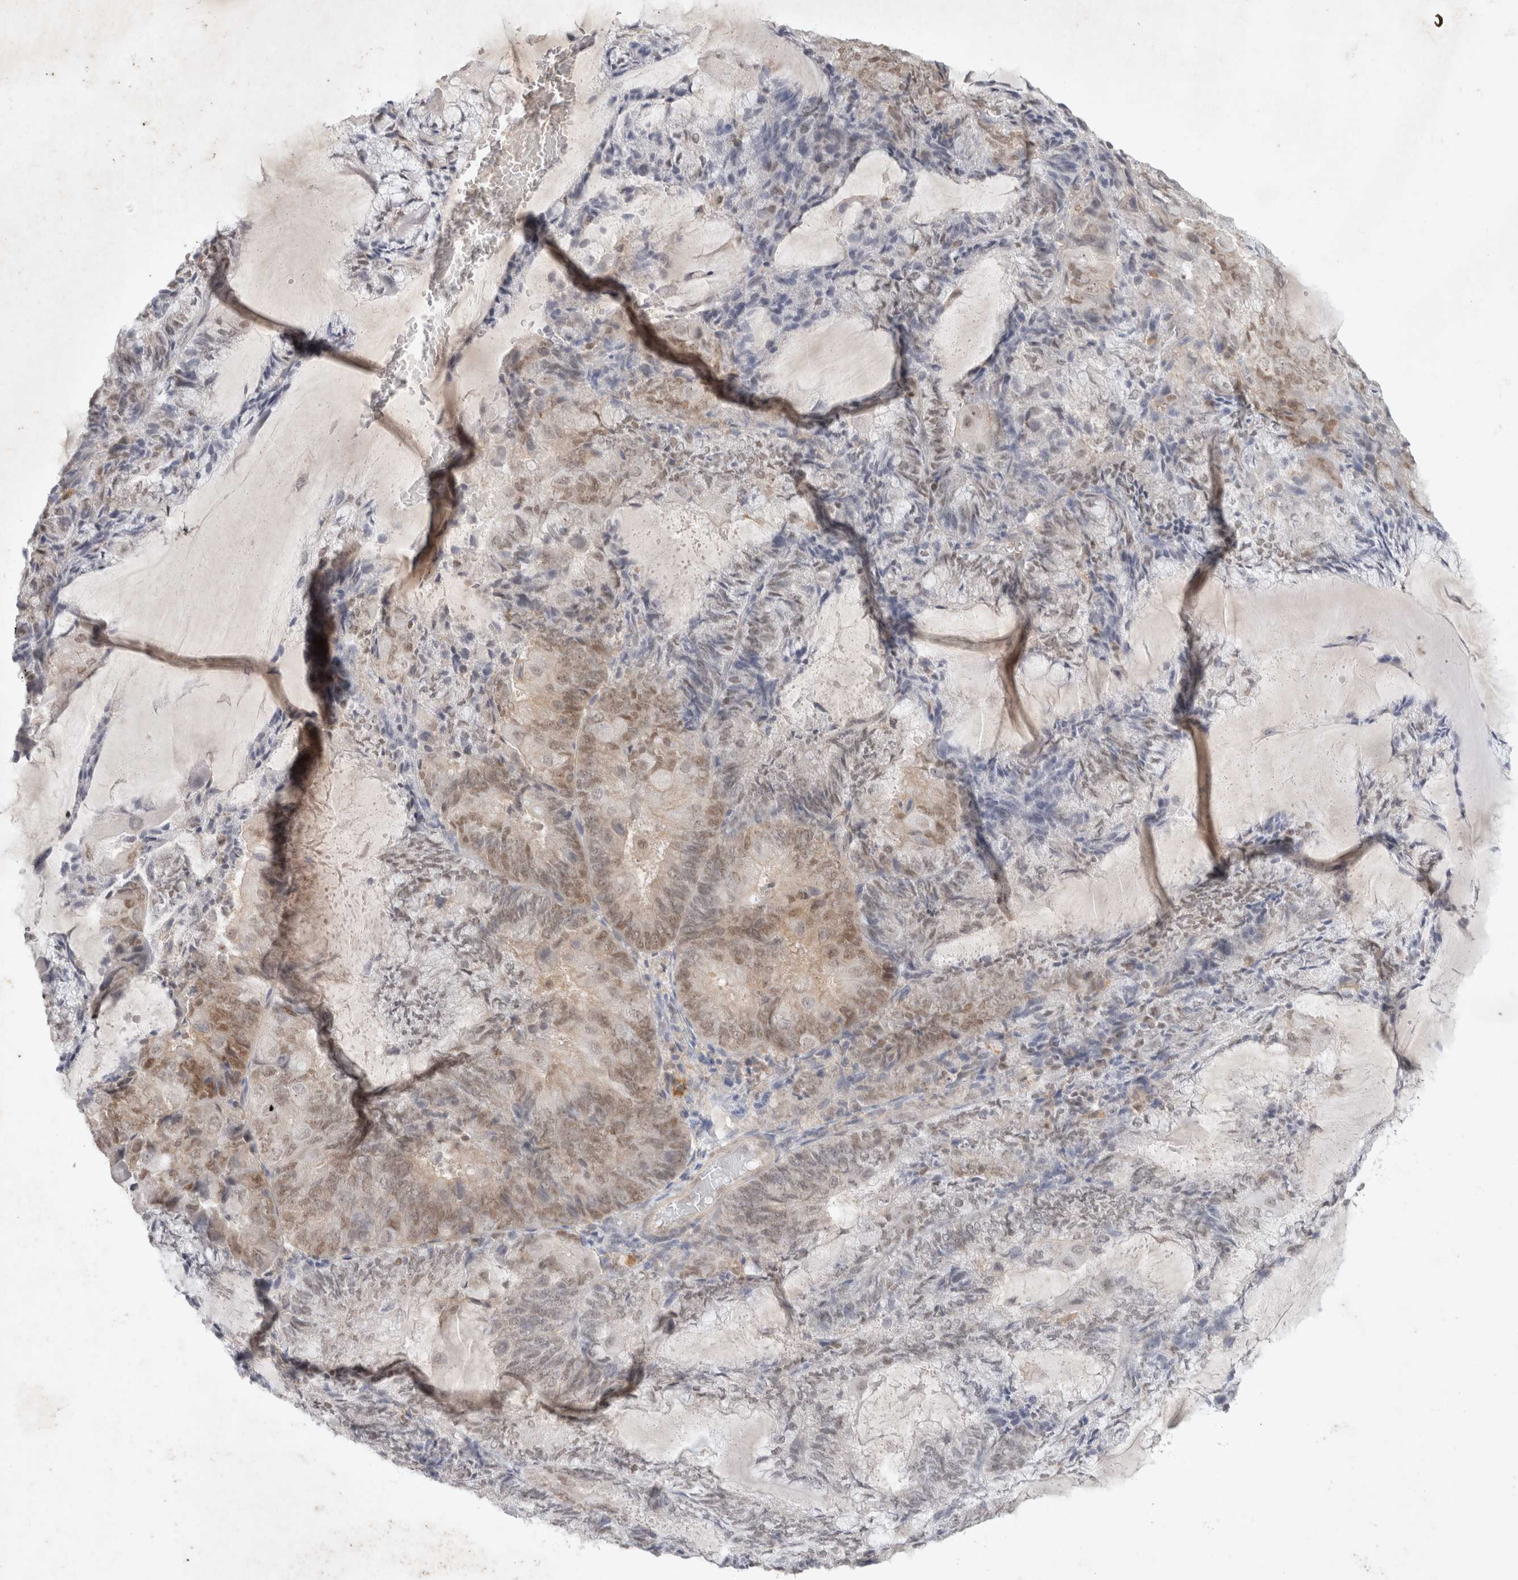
{"staining": {"intensity": "weak", "quantity": ">75%", "location": "nuclear"}, "tissue": "endometrial cancer", "cell_type": "Tumor cells", "image_type": "cancer", "snomed": [{"axis": "morphology", "description": "Adenocarcinoma, NOS"}, {"axis": "topography", "description": "Endometrium"}], "caption": "Immunohistochemistry image of human endometrial cancer stained for a protein (brown), which demonstrates low levels of weak nuclear expression in approximately >75% of tumor cells.", "gene": "FBXO42", "patient": {"sex": "female", "age": 81}}